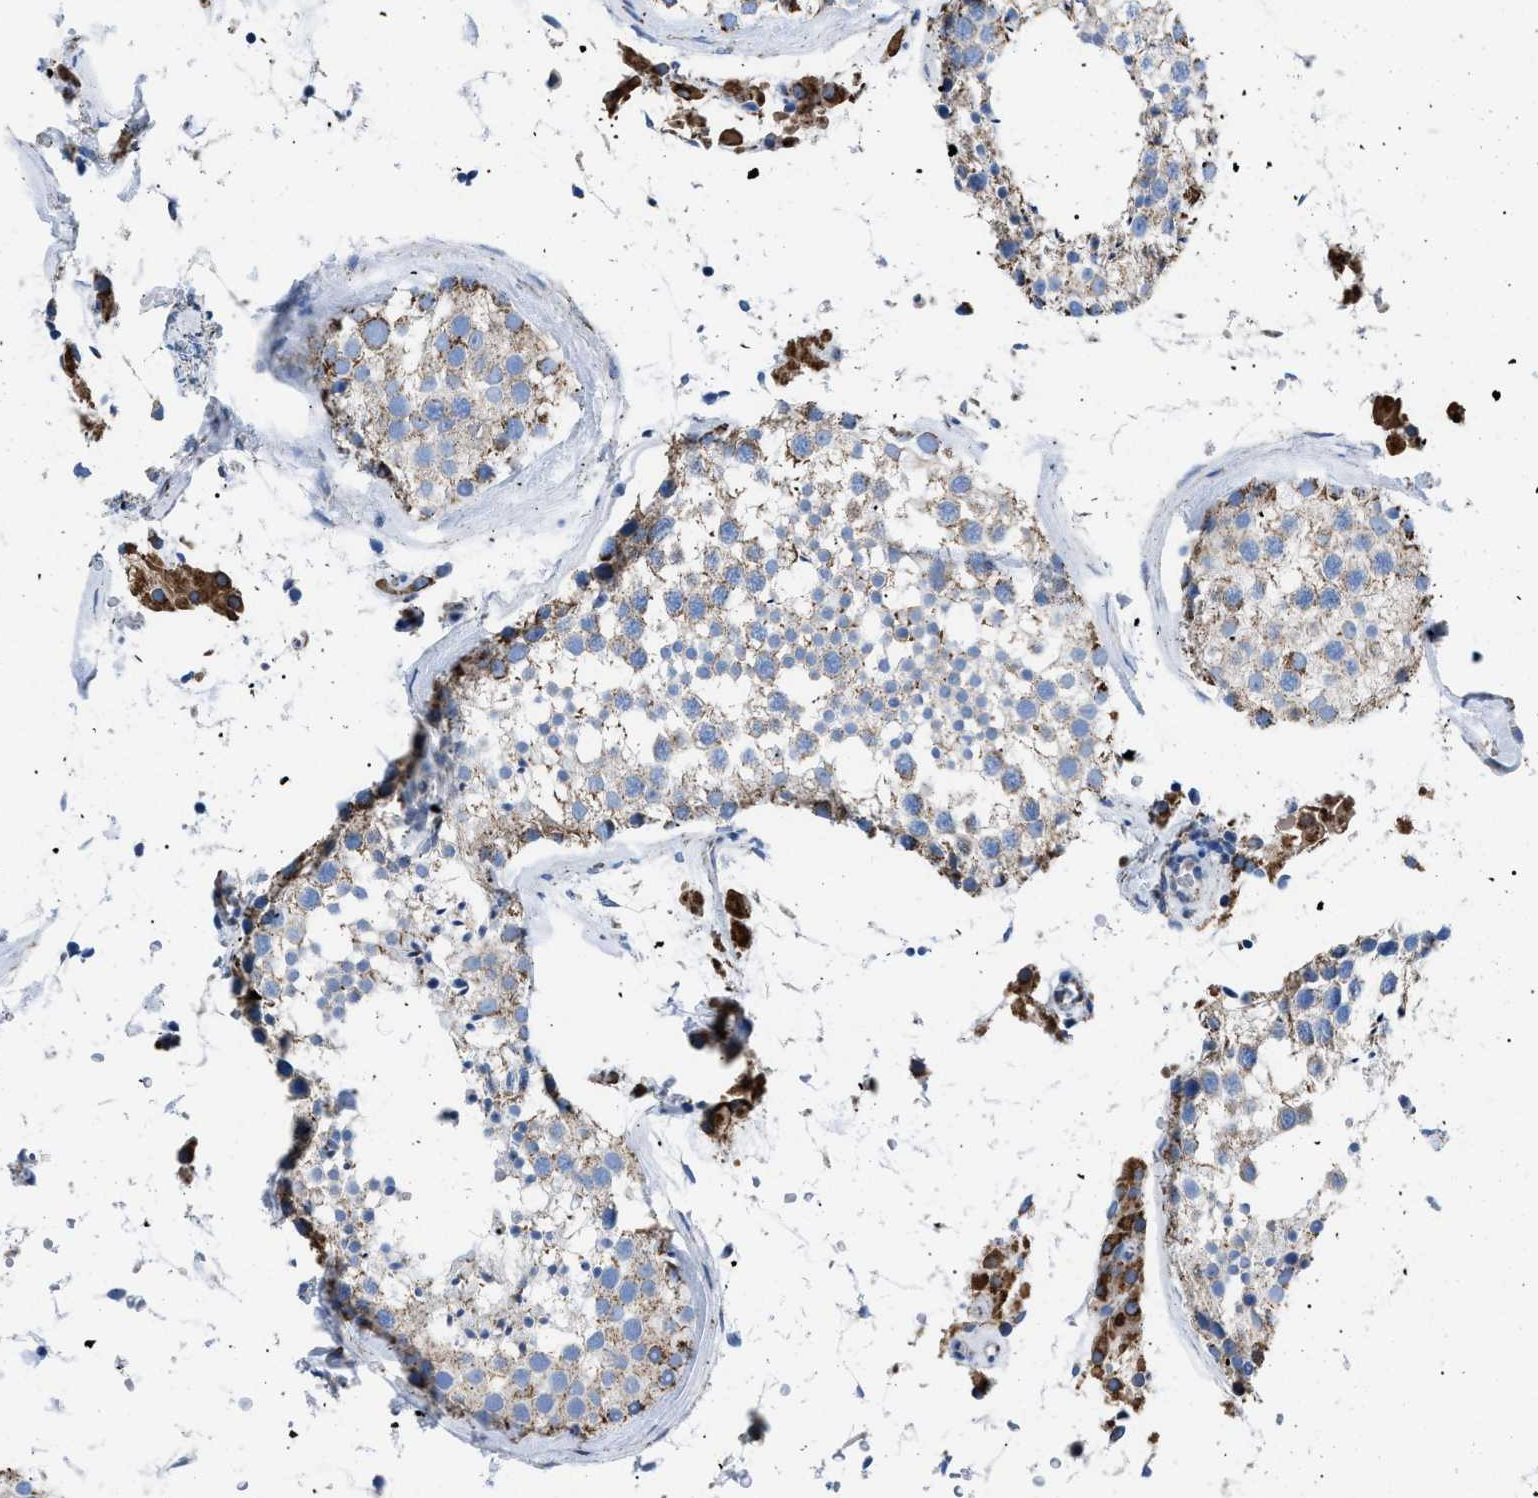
{"staining": {"intensity": "moderate", "quantity": "<25%", "location": "cytoplasmic/membranous"}, "tissue": "testis", "cell_type": "Cells in seminiferous ducts", "image_type": "normal", "snomed": [{"axis": "morphology", "description": "Normal tissue, NOS"}, {"axis": "topography", "description": "Testis"}], "caption": "Moderate cytoplasmic/membranous staining for a protein is appreciated in about <25% of cells in seminiferous ducts of normal testis using immunohistochemistry (IHC).", "gene": "PHB2", "patient": {"sex": "male", "age": 46}}